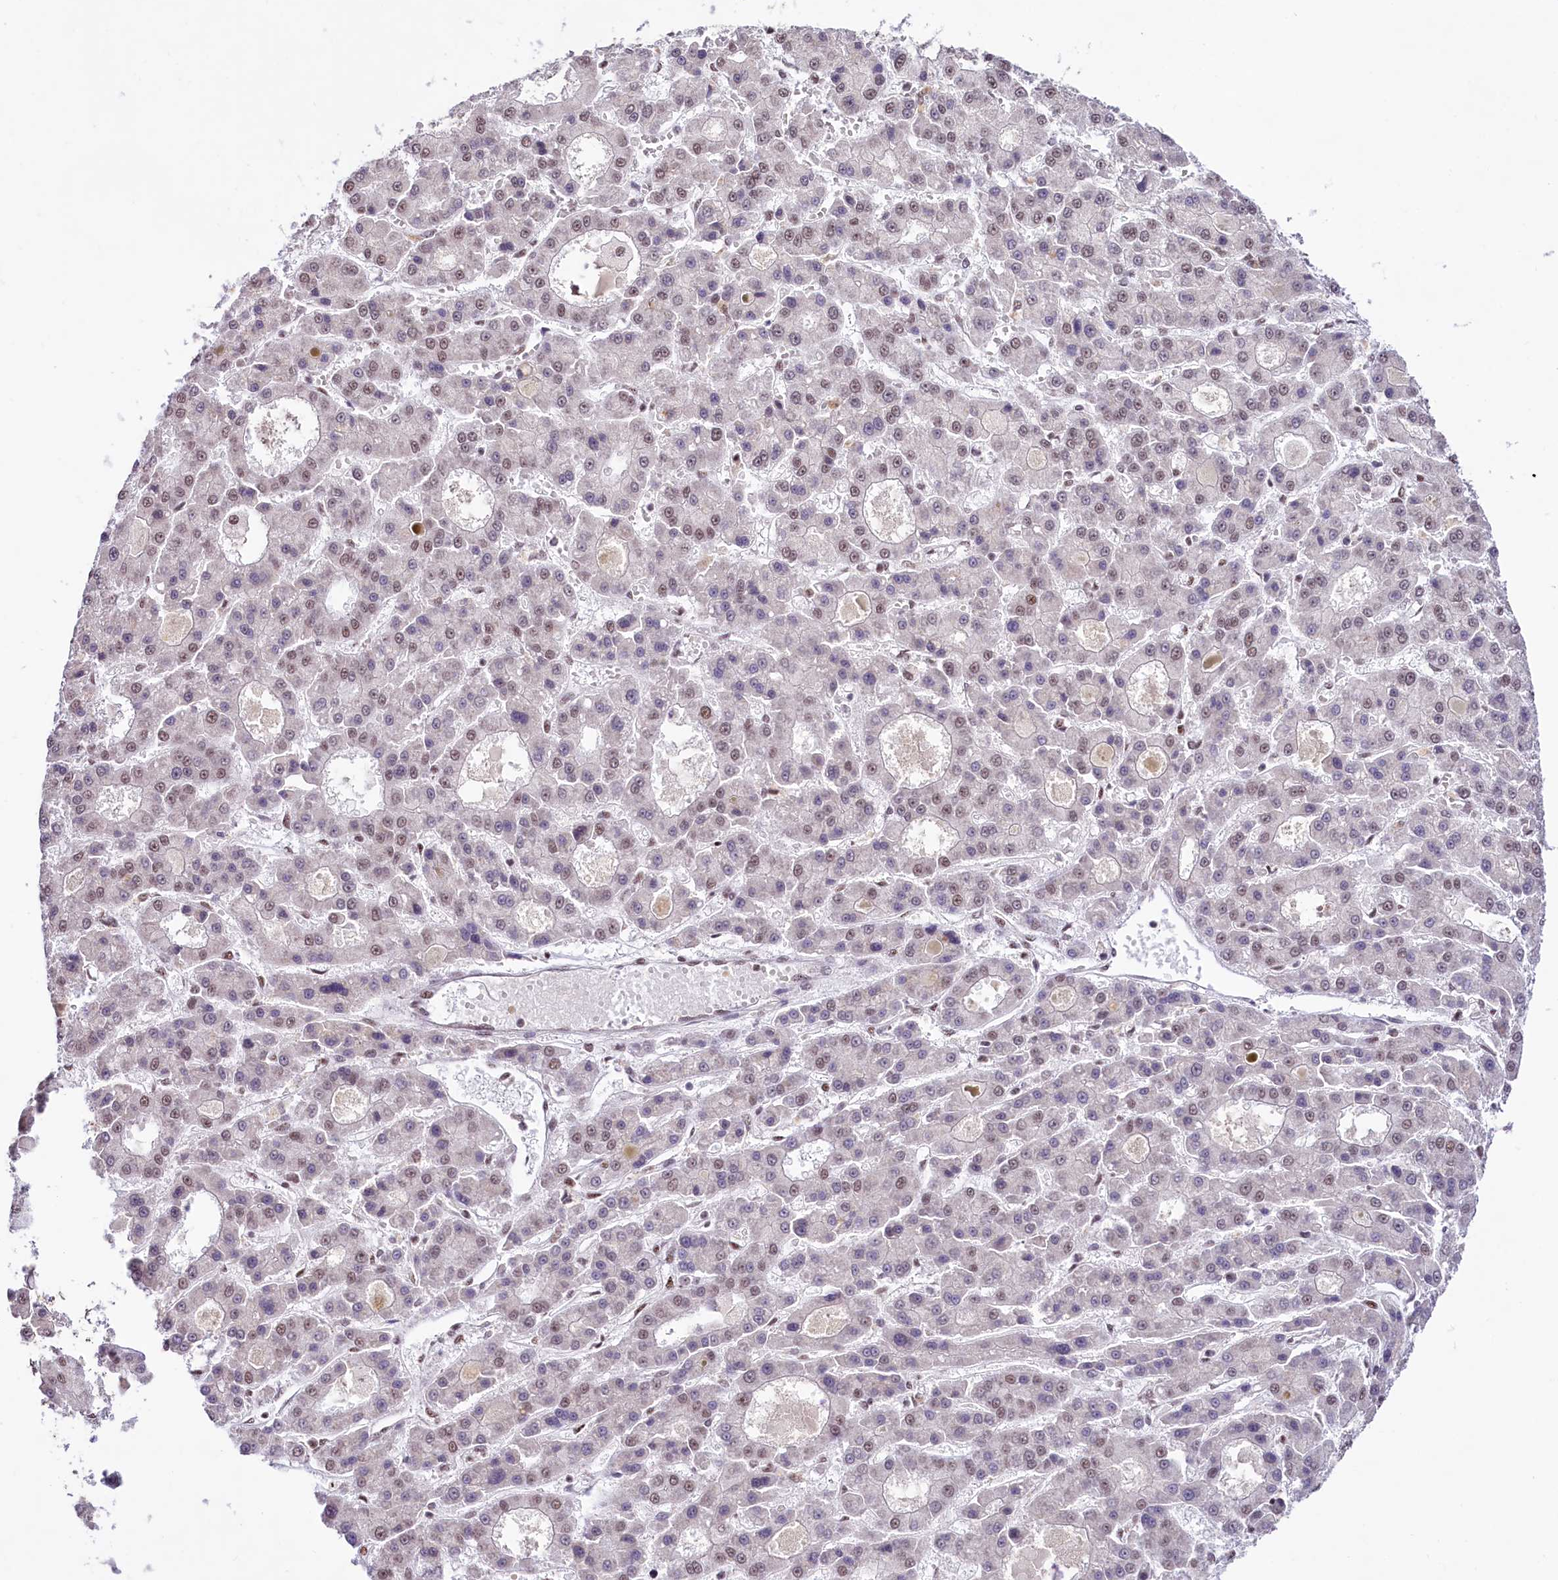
{"staining": {"intensity": "weak", "quantity": "25%-75%", "location": "nuclear"}, "tissue": "liver cancer", "cell_type": "Tumor cells", "image_type": "cancer", "snomed": [{"axis": "morphology", "description": "Carcinoma, Hepatocellular, NOS"}, {"axis": "topography", "description": "Liver"}], "caption": "IHC photomicrograph of liver cancer (hepatocellular carcinoma) stained for a protein (brown), which shows low levels of weak nuclear staining in about 25%-75% of tumor cells.", "gene": "HIRA", "patient": {"sex": "male", "age": 70}}